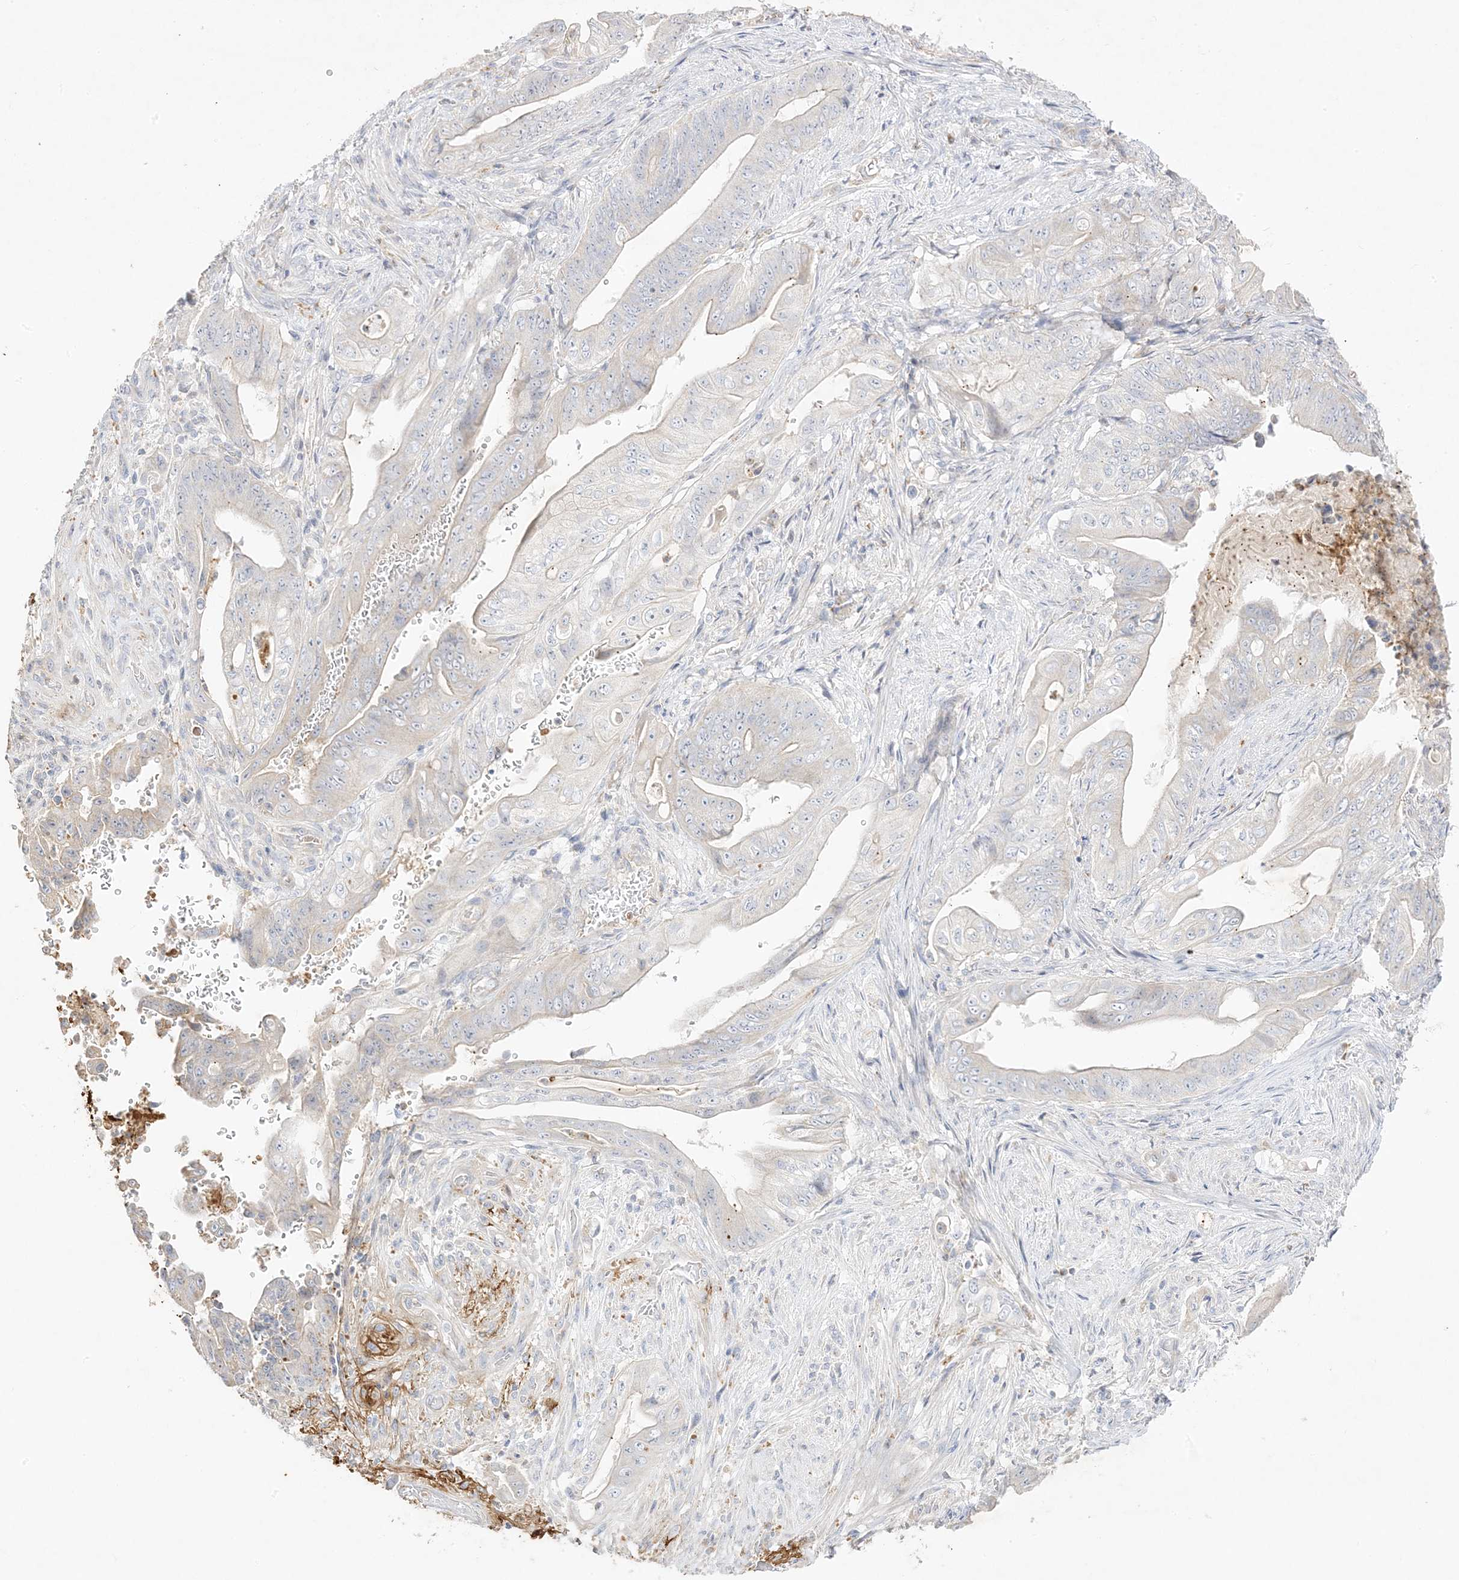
{"staining": {"intensity": "negative", "quantity": "none", "location": "none"}, "tissue": "stomach cancer", "cell_type": "Tumor cells", "image_type": "cancer", "snomed": [{"axis": "morphology", "description": "Adenocarcinoma, NOS"}, {"axis": "topography", "description": "Stomach"}], "caption": "The immunohistochemistry (IHC) micrograph has no significant positivity in tumor cells of stomach adenocarcinoma tissue. (Immunohistochemistry, brightfield microscopy, high magnification).", "gene": "TRANK1", "patient": {"sex": "female", "age": 73}}